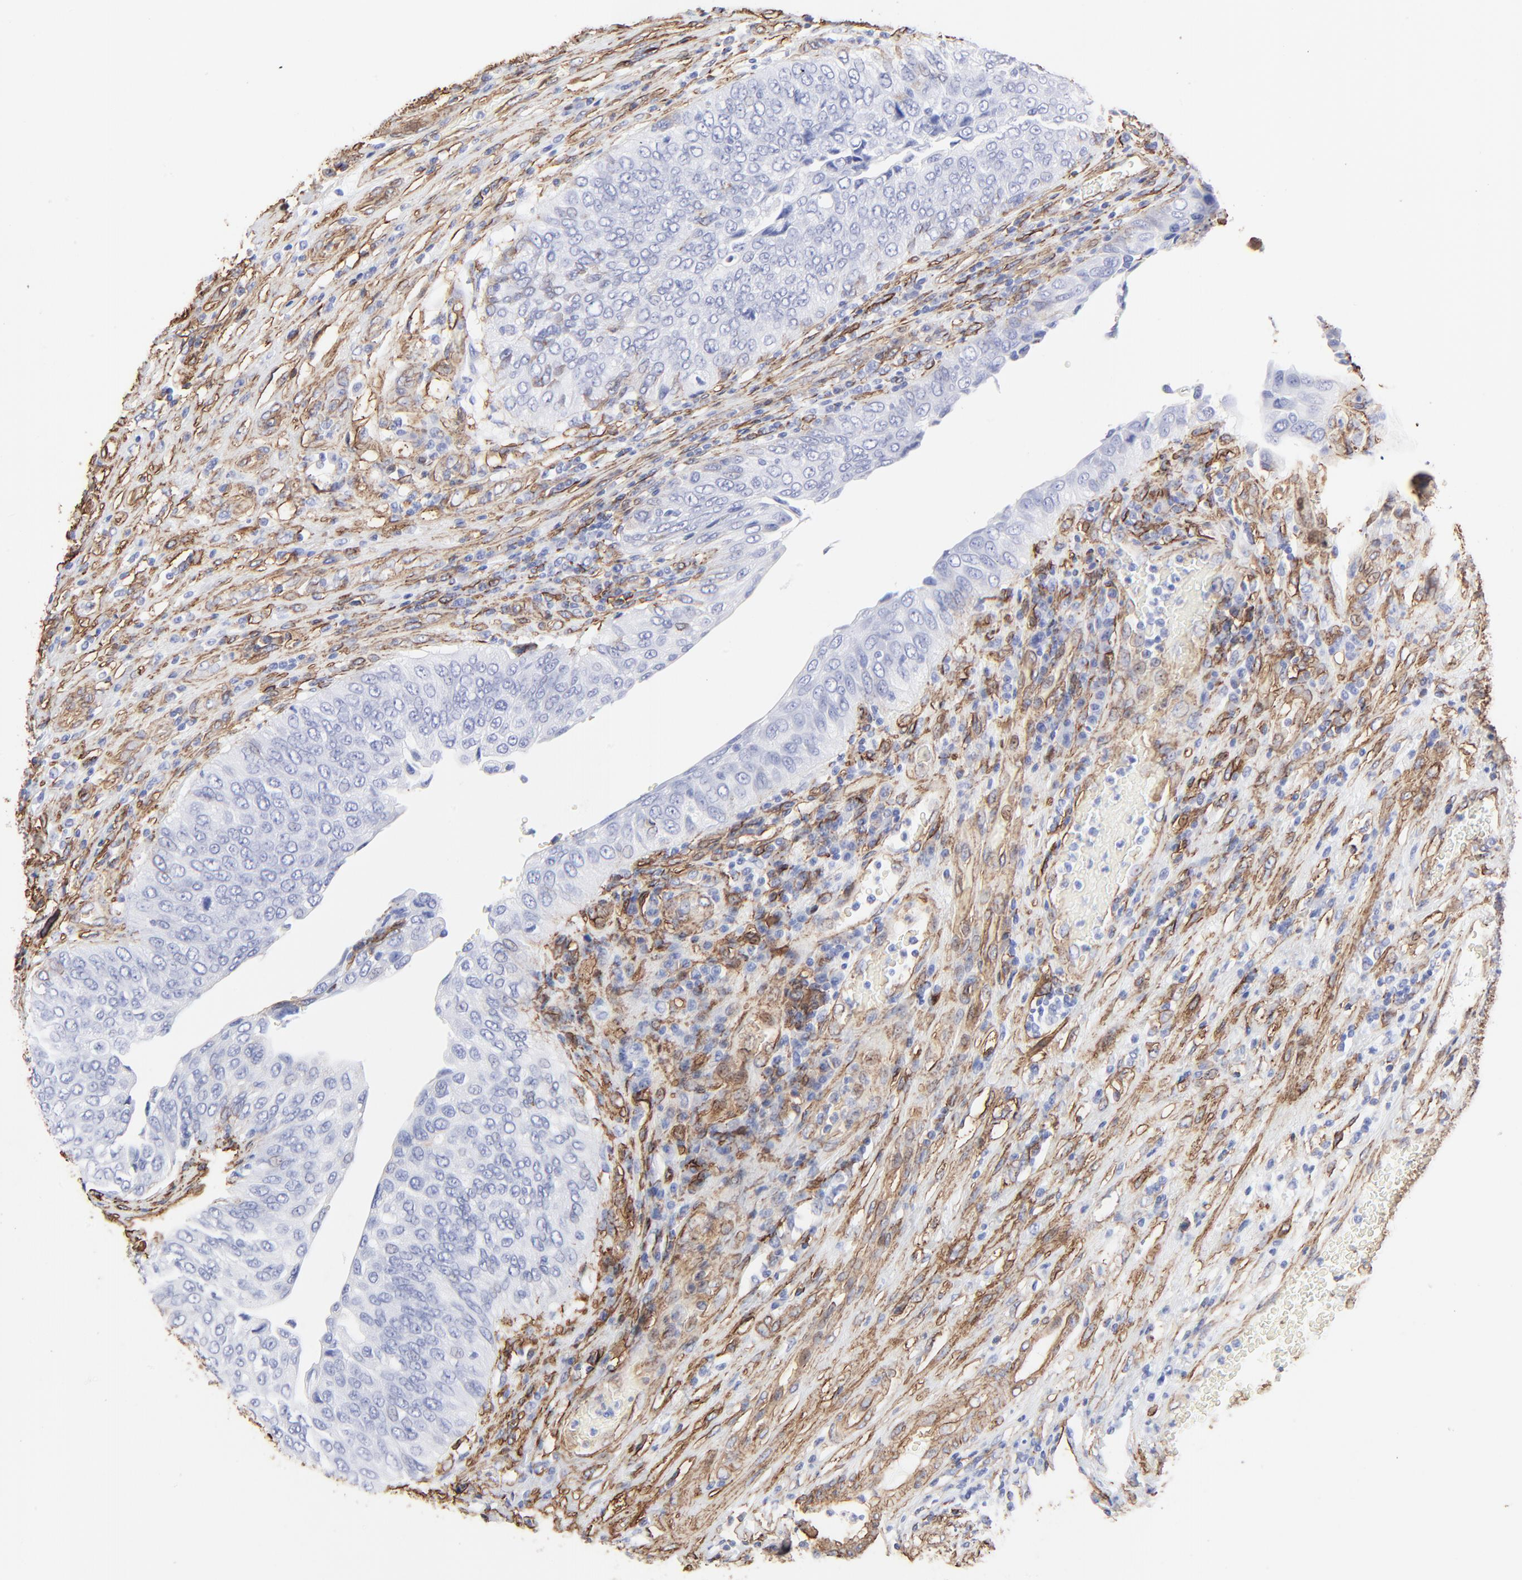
{"staining": {"intensity": "moderate", "quantity": "25%-75%", "location": "cytoplasmic/membranous"}, "tissue": "urothelial cancer", "cell_type": "Tumor cells", "image_type": "cancer", "snomed": [{"axis": "morphology", "description": "Urothelial carcinoma, High grade"}, {"axis": "topography", "description": "Urinary bladder"}], "caption": "Urothelial carcinoma (high-grade) stained with a protein marker displays moderate staining in tumor cells.", "gene": "CAV1", "patient": {"sex": "male", "age": 50}}